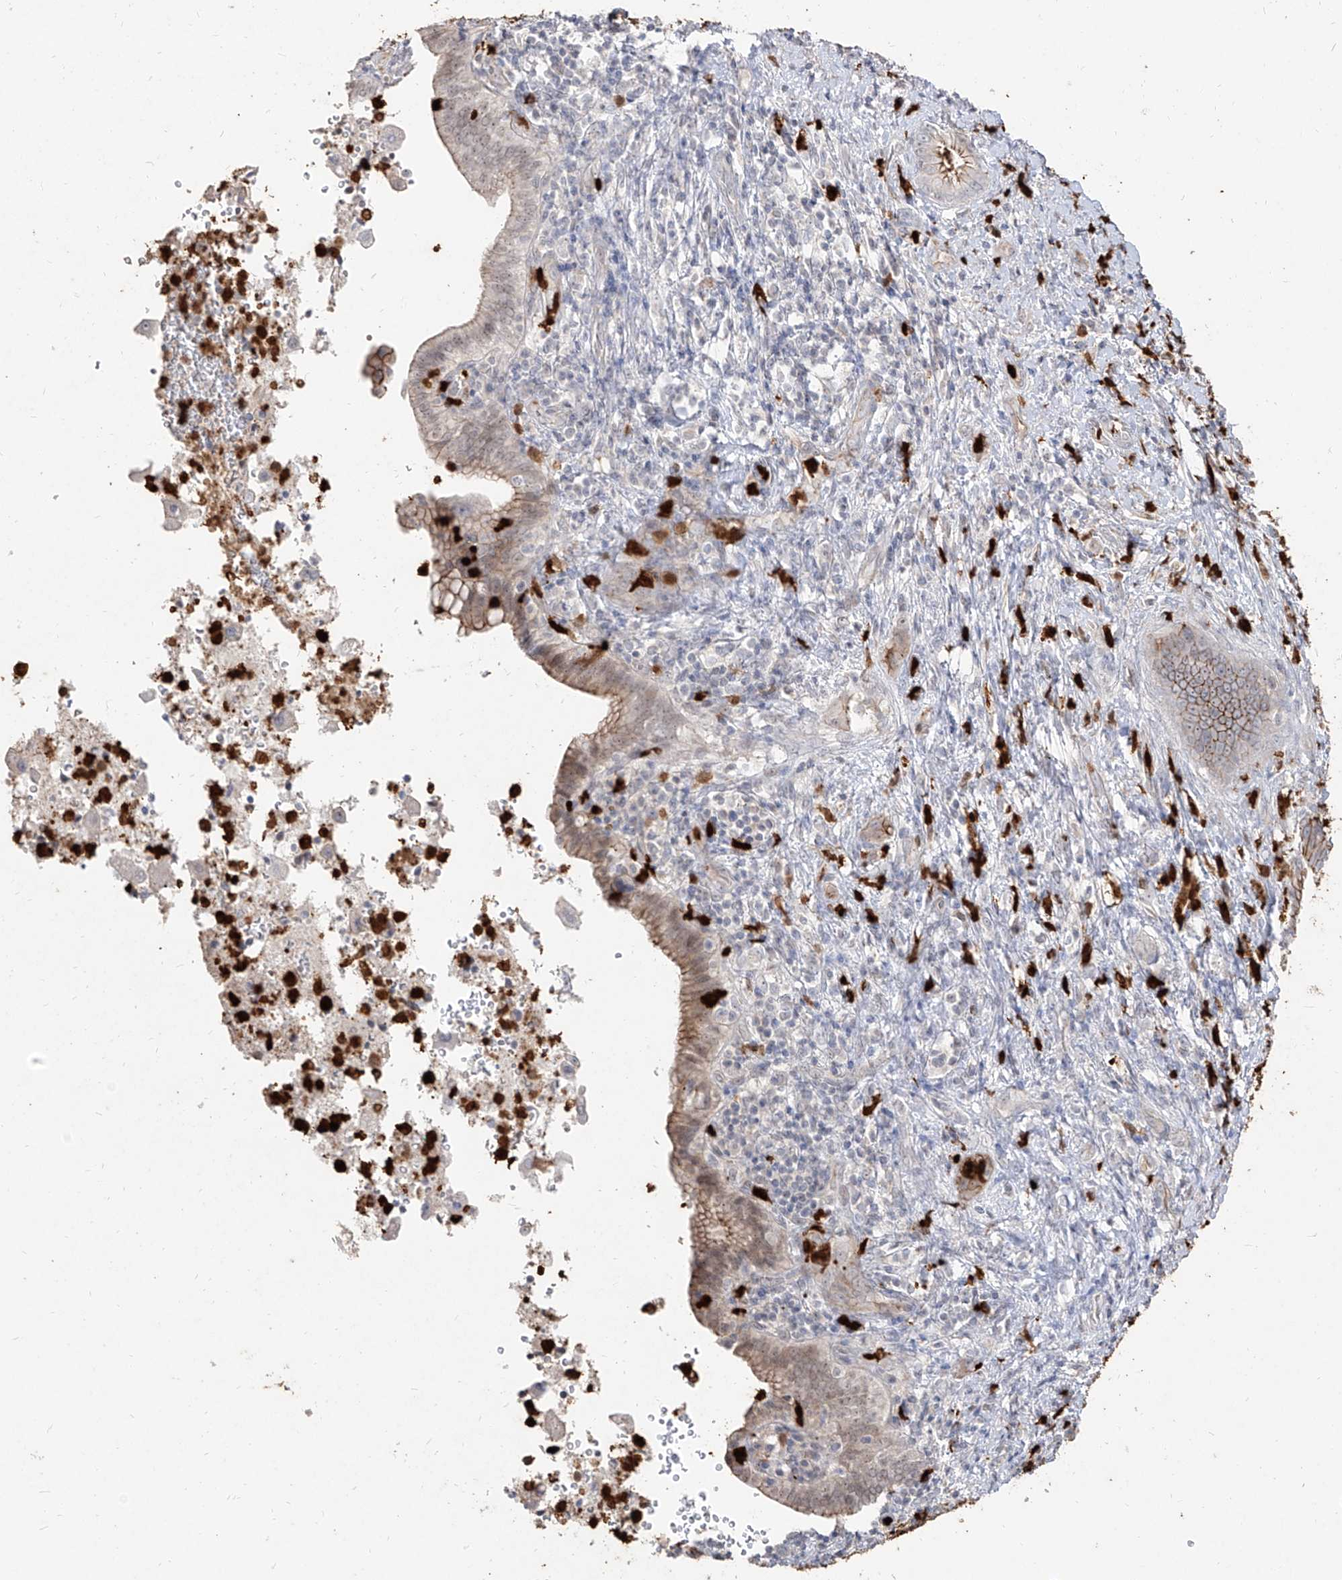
{"staining": {"intensity": "moderate", "quantity": ">75%", "location": "cytoplasmic/membranous"}, "tissue": "liver cancer", "cell_type": "Tumor cells", "image_type": "cancer", "snomed": [{"axis": "morphology", "description": "Cholangiocarcinoma"}, {"axis": "topography", "description": "Liver"}], "caption": "Liver cancer stained with IHC displays moderate cytoplasmic/membranous staining in approximately >75% of tumor cells. The staining is performed using DAB (3,3'-diaminobenzidine) brown chromogen to label protein expression. The nuclei are counter-stained blue using hematoxylin.", "gene": "ZNF227", "patient": {"sex": "female", "age": 54}}